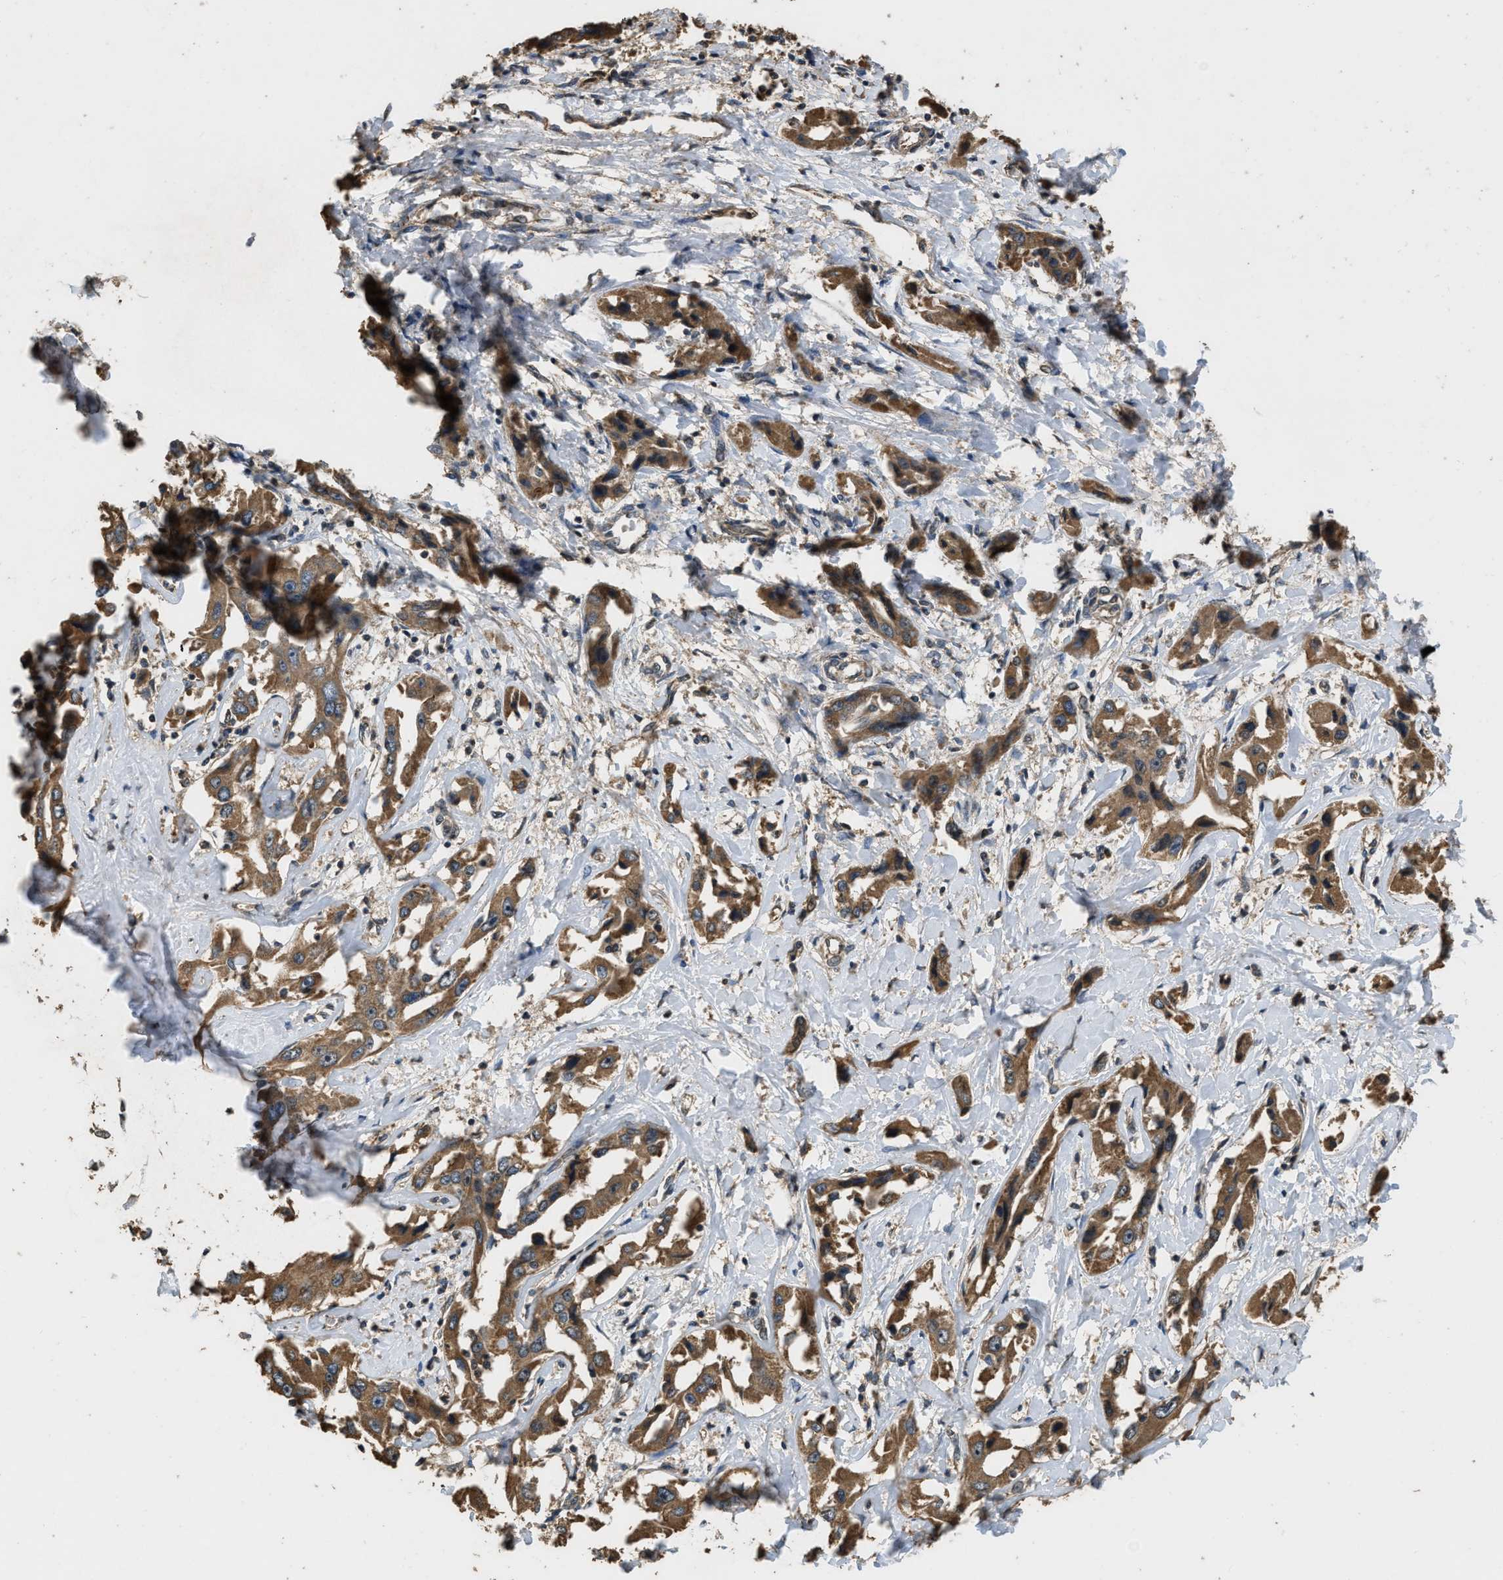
{"staining": {"intensity": "moderate", "quantity": ">75%", "location": "cytoplasmic/membranous"}, "tissue": "liver cancer", "cell_type": "Tumor cells", "image_type": "cancer", "snomed": [{"axis": "morphology", "description": "Cholangiocarcinoma"}, {"axis": "topography", "description": "Liver"}], "caption": "Immunohistochemical staining of liver cancer (cholangiocarcinoma) displays medium levels of moderate cytoplasmic/membranous staining in about >75% of tumor cells.", "gene": "DENND6B", "patient": {"sex": "male", "age": 59}}